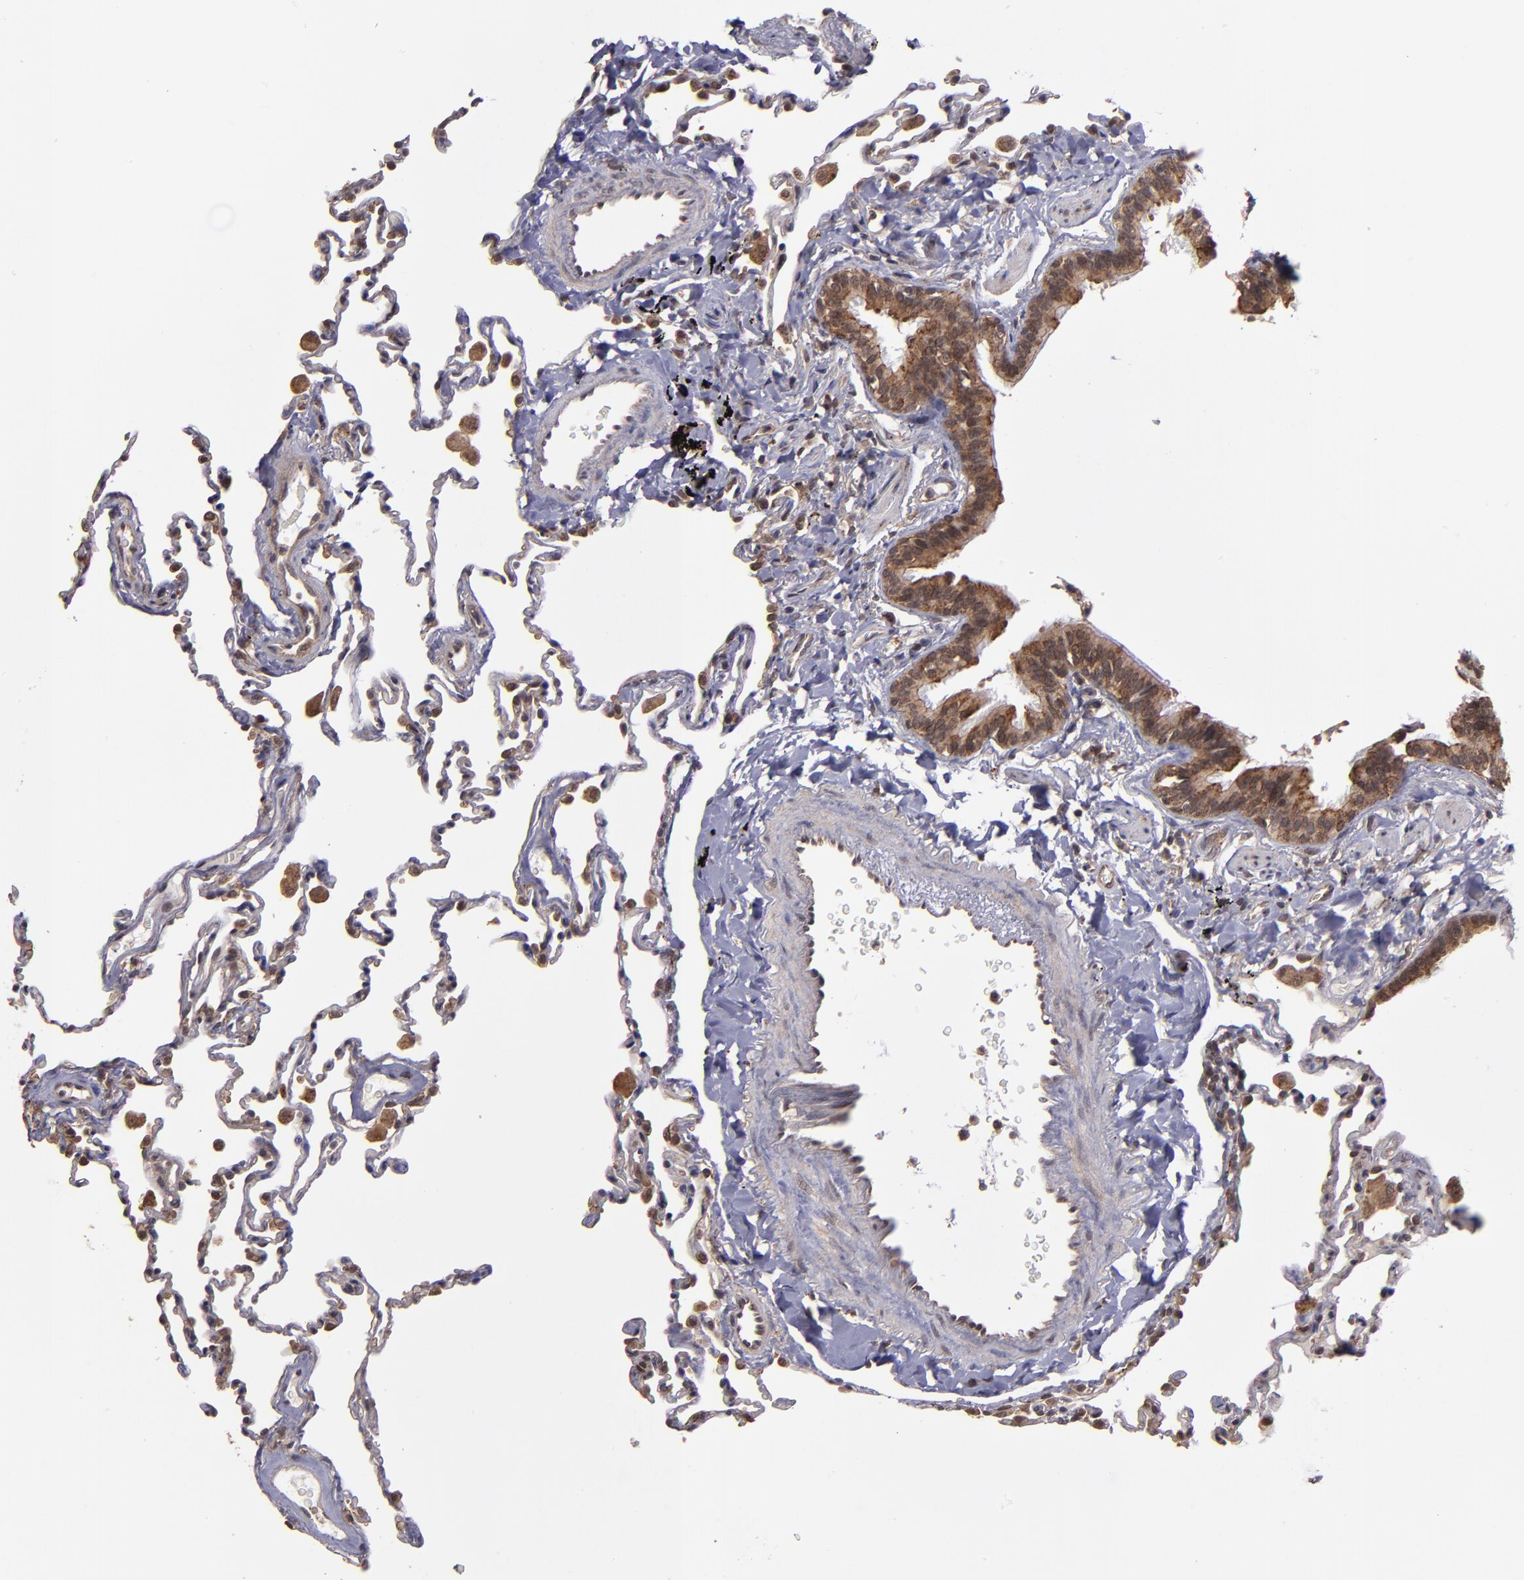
{"staining": {"intensity": "weak", "quantity": "25%-75%", "location": "cytoplasmic/membranous"}, "tissue": "lung", "cell_type": "Alveolar cells", "image_type": "normal", "snomed": [{"axis": "morphology", "description": "Normal tissue, NOS"}, {"axis": "topography", "description": "Lung"}], "caption": "Brown immunohistochemical staining in unremarkable lung exhibits weak cytoplasmic/membranous expression in approximately 25%-75% of alveolar cells.", "gene": "SIPA1L1", "patient": {"sex": "male", "age": 59}}